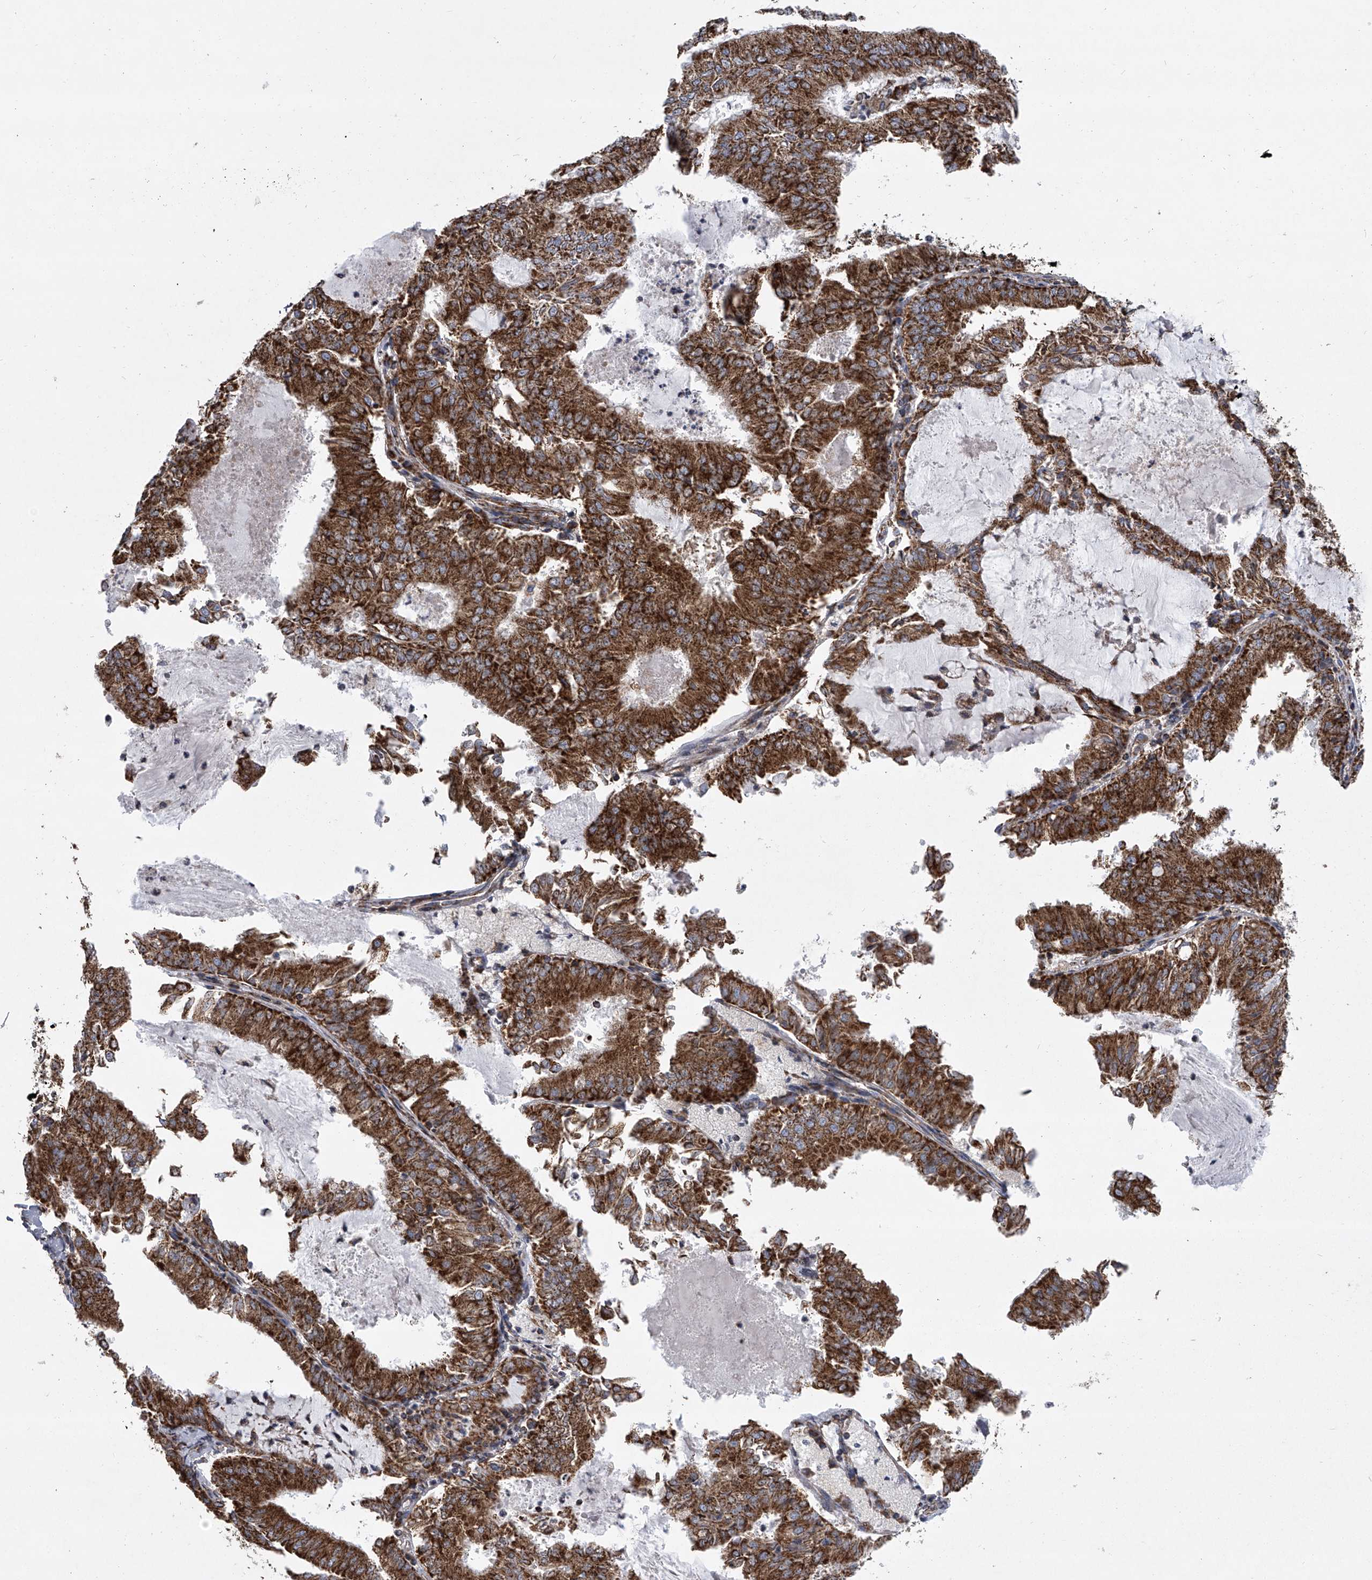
{"staining": {"intensity": "strong", "quantity": ">75%", "location": "cytoplasmic/membranous"}, "tissue": "endometrial cancer", "cell_type": "Tumor cells", "image_type": "cancer", "snomed": [{"axis": "morphology", "description": "Adenocarcinoma, NOS"}, {"axis": "topography", "description": "Endometrium"}], "caption": "Strong cytoplasmic/membranous protein expression is appreciated in about >75% of tumor cells in adenocarcinoma (endometrial). (Stains: DAB in brown, nuclei in blue, Microscopy: brightfield microscopy at high magnification).", "gene": "ZC3H15", "patient": {"sex": "female", "age": 57}}